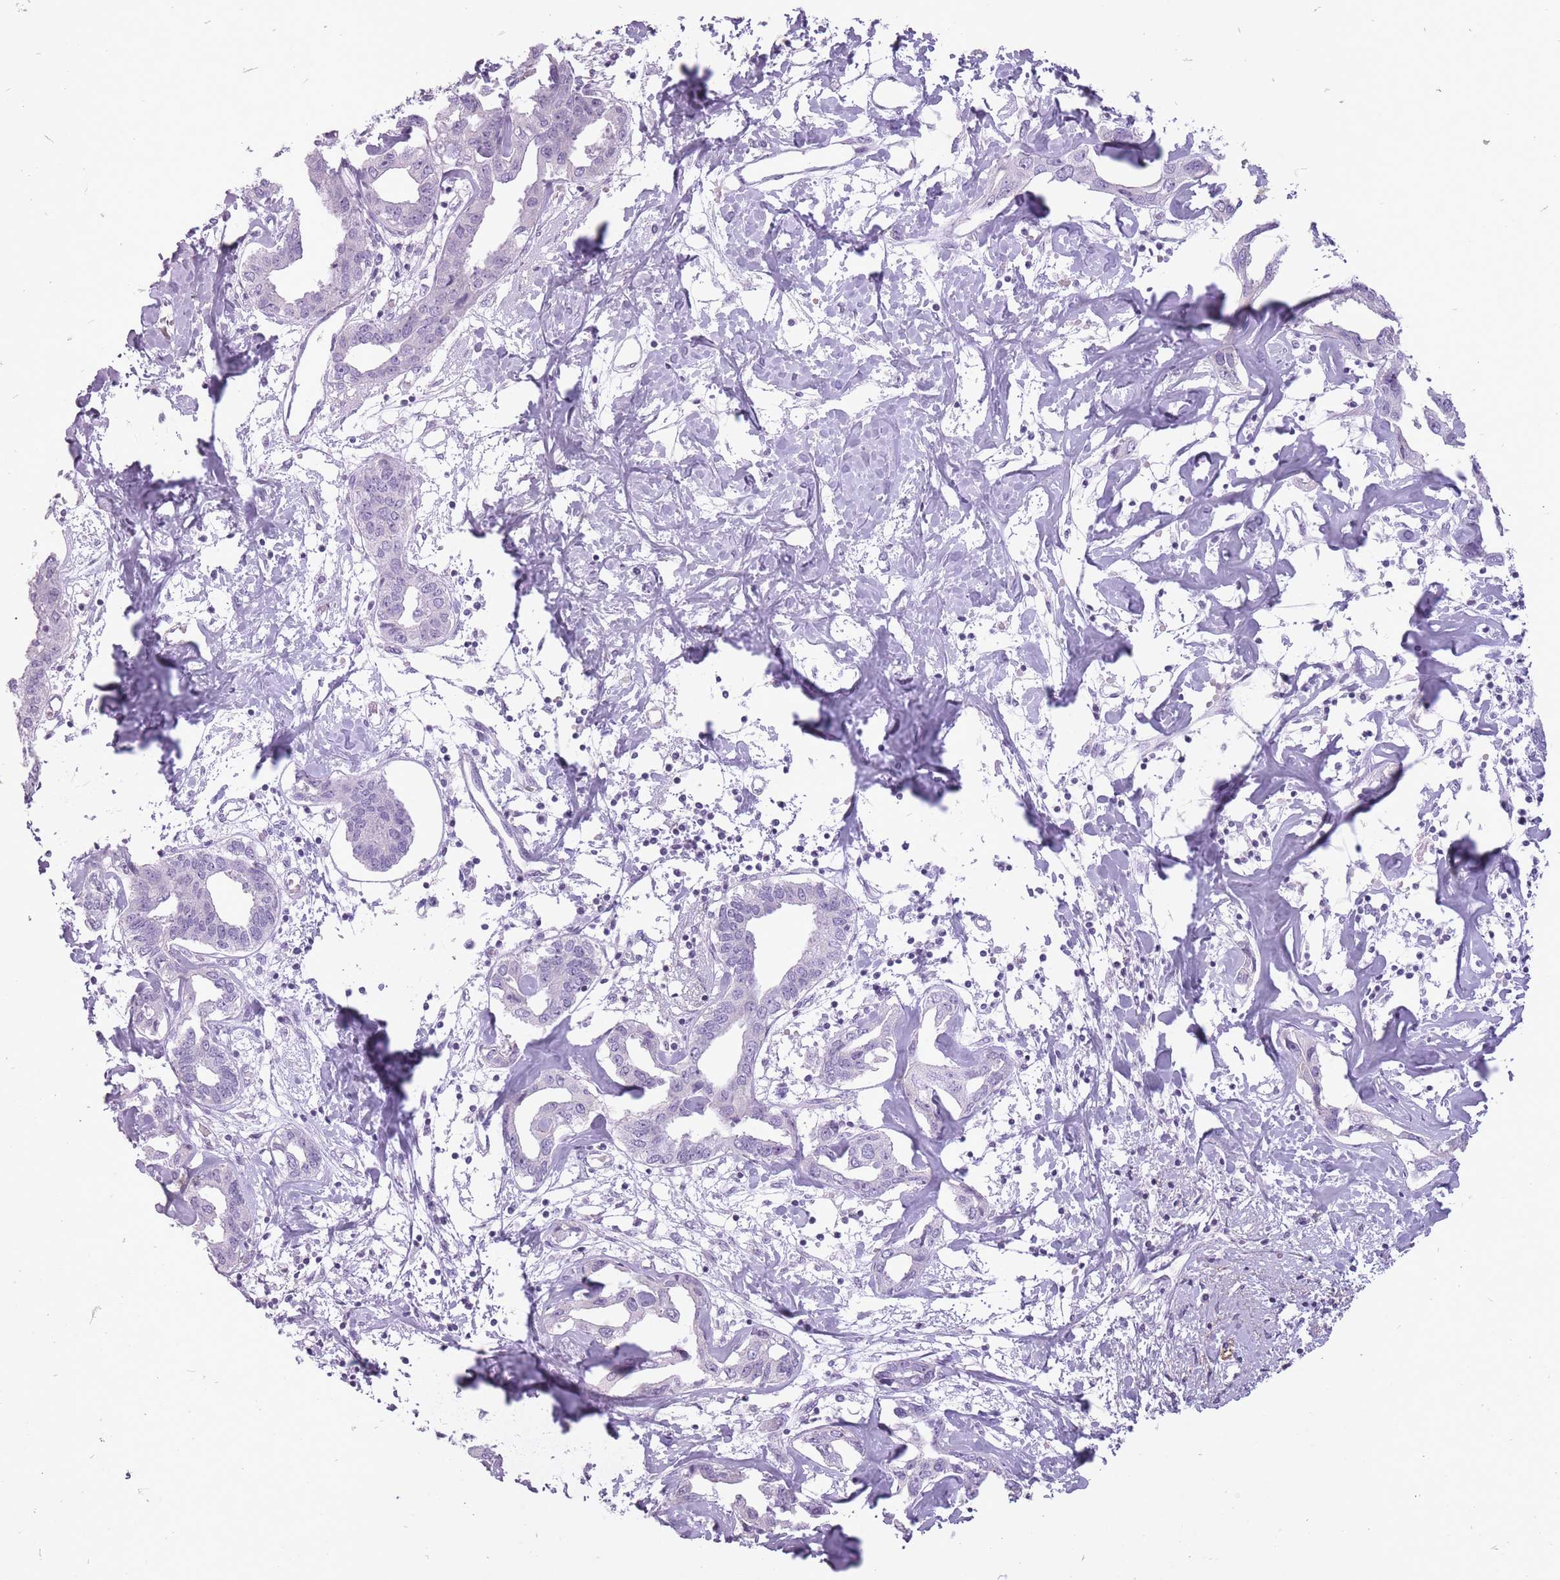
{"staining": {"intensity": "negative", "quantity": "none", "location": "none"}, "tissue": "liver cancer", "cell_type": "Tumor cells", "image_type": "cancer", "snomed": [{"axis": "morphology", "description": "Cholangiocarcinoma"}, {"axis": "topography", "description": "Liver"}], "caption": "Histopathology image shows no significant protein expression in tumor cells of liver cancer.", "gene": "RFX4", "patient": {"sex": "male", "age": 59}}